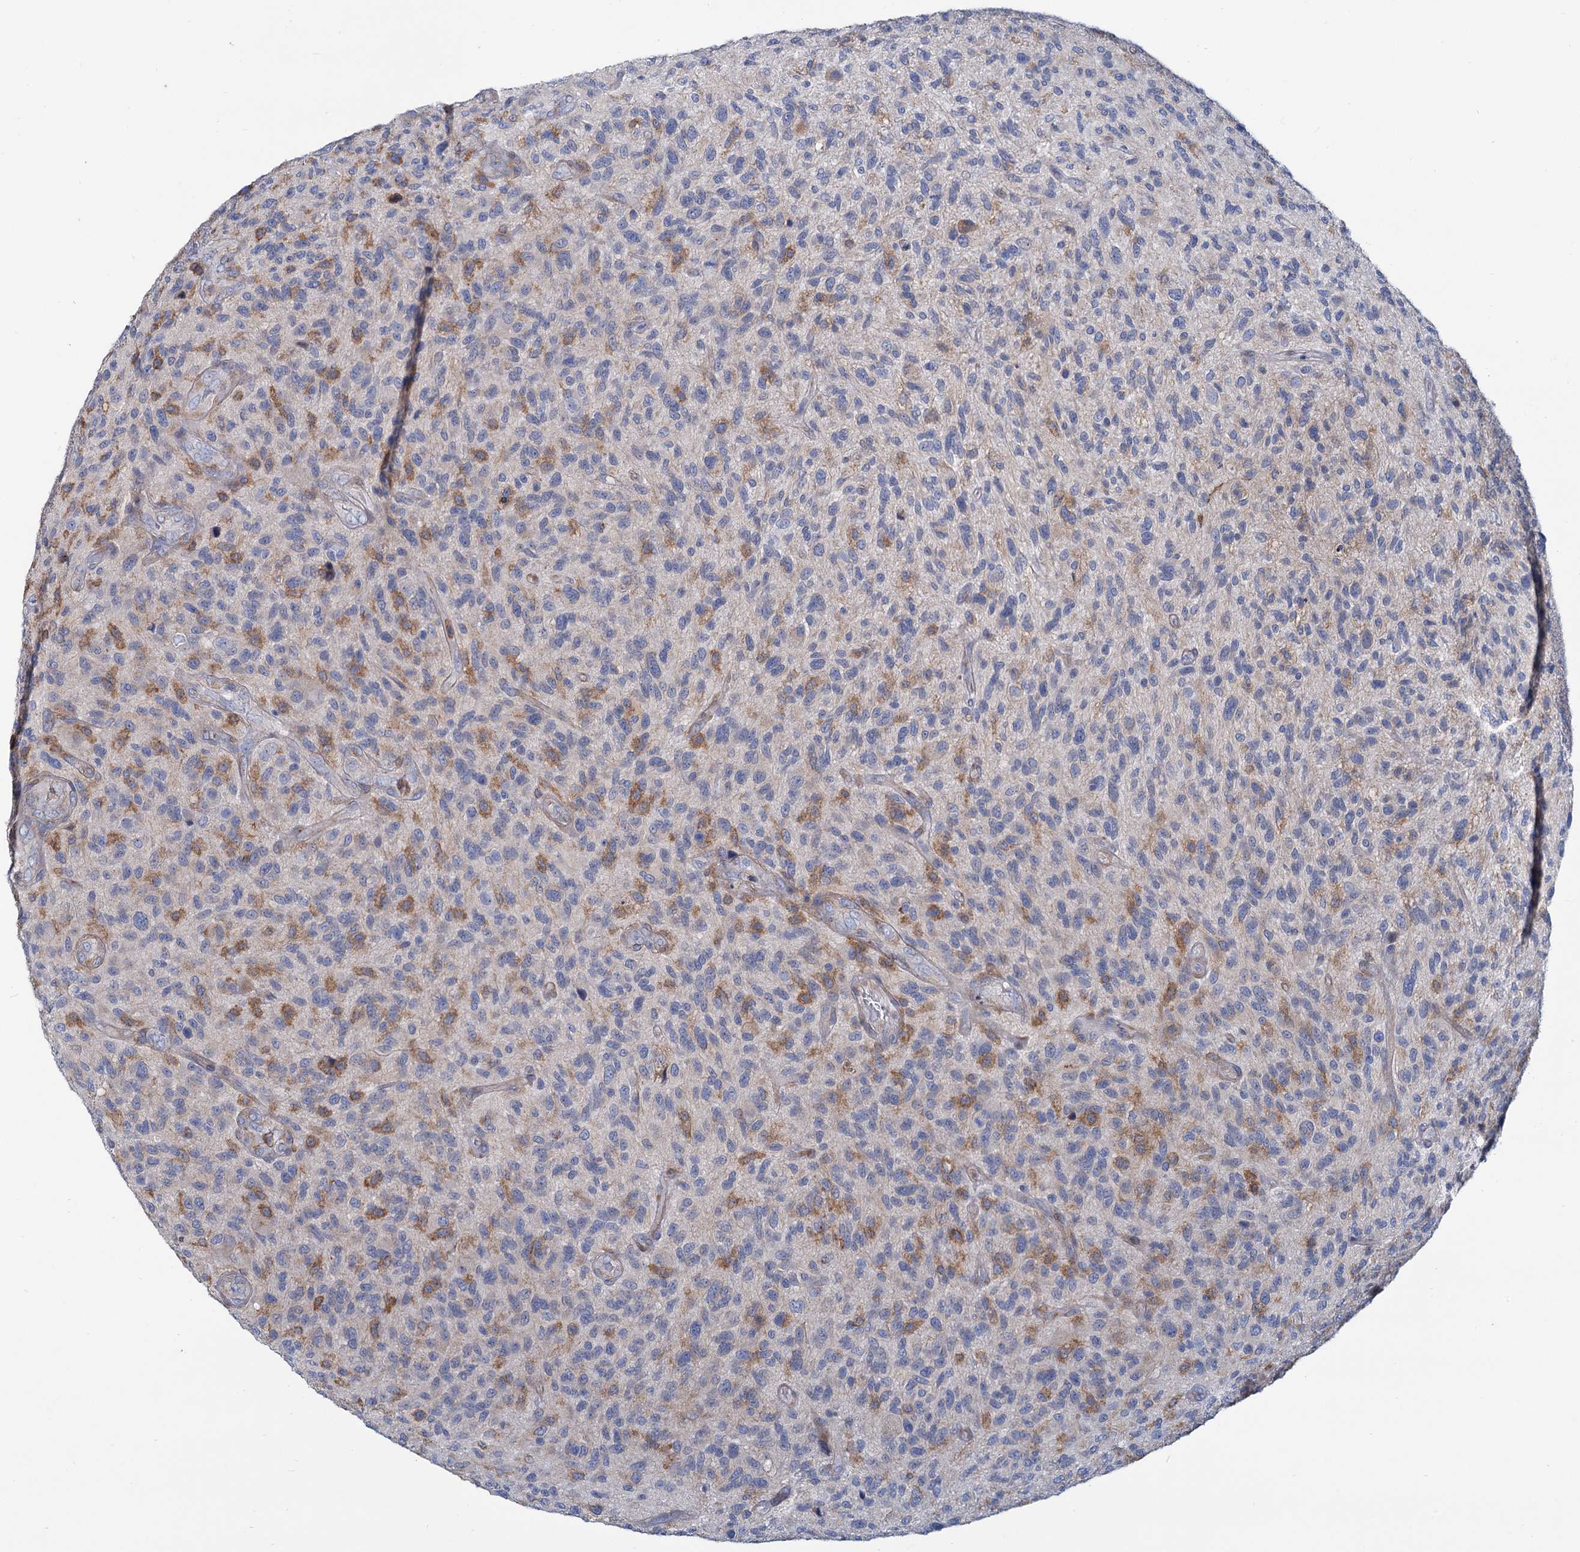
{"staining": {"intensity": "negative", "quantity": "none", "location": "none"}, "tissue": "glioma", "cell_type": "Tumor cells", "image_type": "cancer", "snomed": [{"axis": "morphology", "description": "Glioma, malignant, High grade"}, {"axis": "topography", "description": "Brain"}], "caption": "Immunohistochemistry (IHC) photomicrograph of malignant high-grade glioma stained for a protein (brown), which reveals no staining in tumor cells. Brightfield microscopy of immunohistochemistry (IHC) stained with DAB (3,3'-diaminobenzidine) (brown) and hematoxylin (blue), captured at high magnification.", "gene": "LRCH4", "patient": {"sex": "male", "age": 47}}